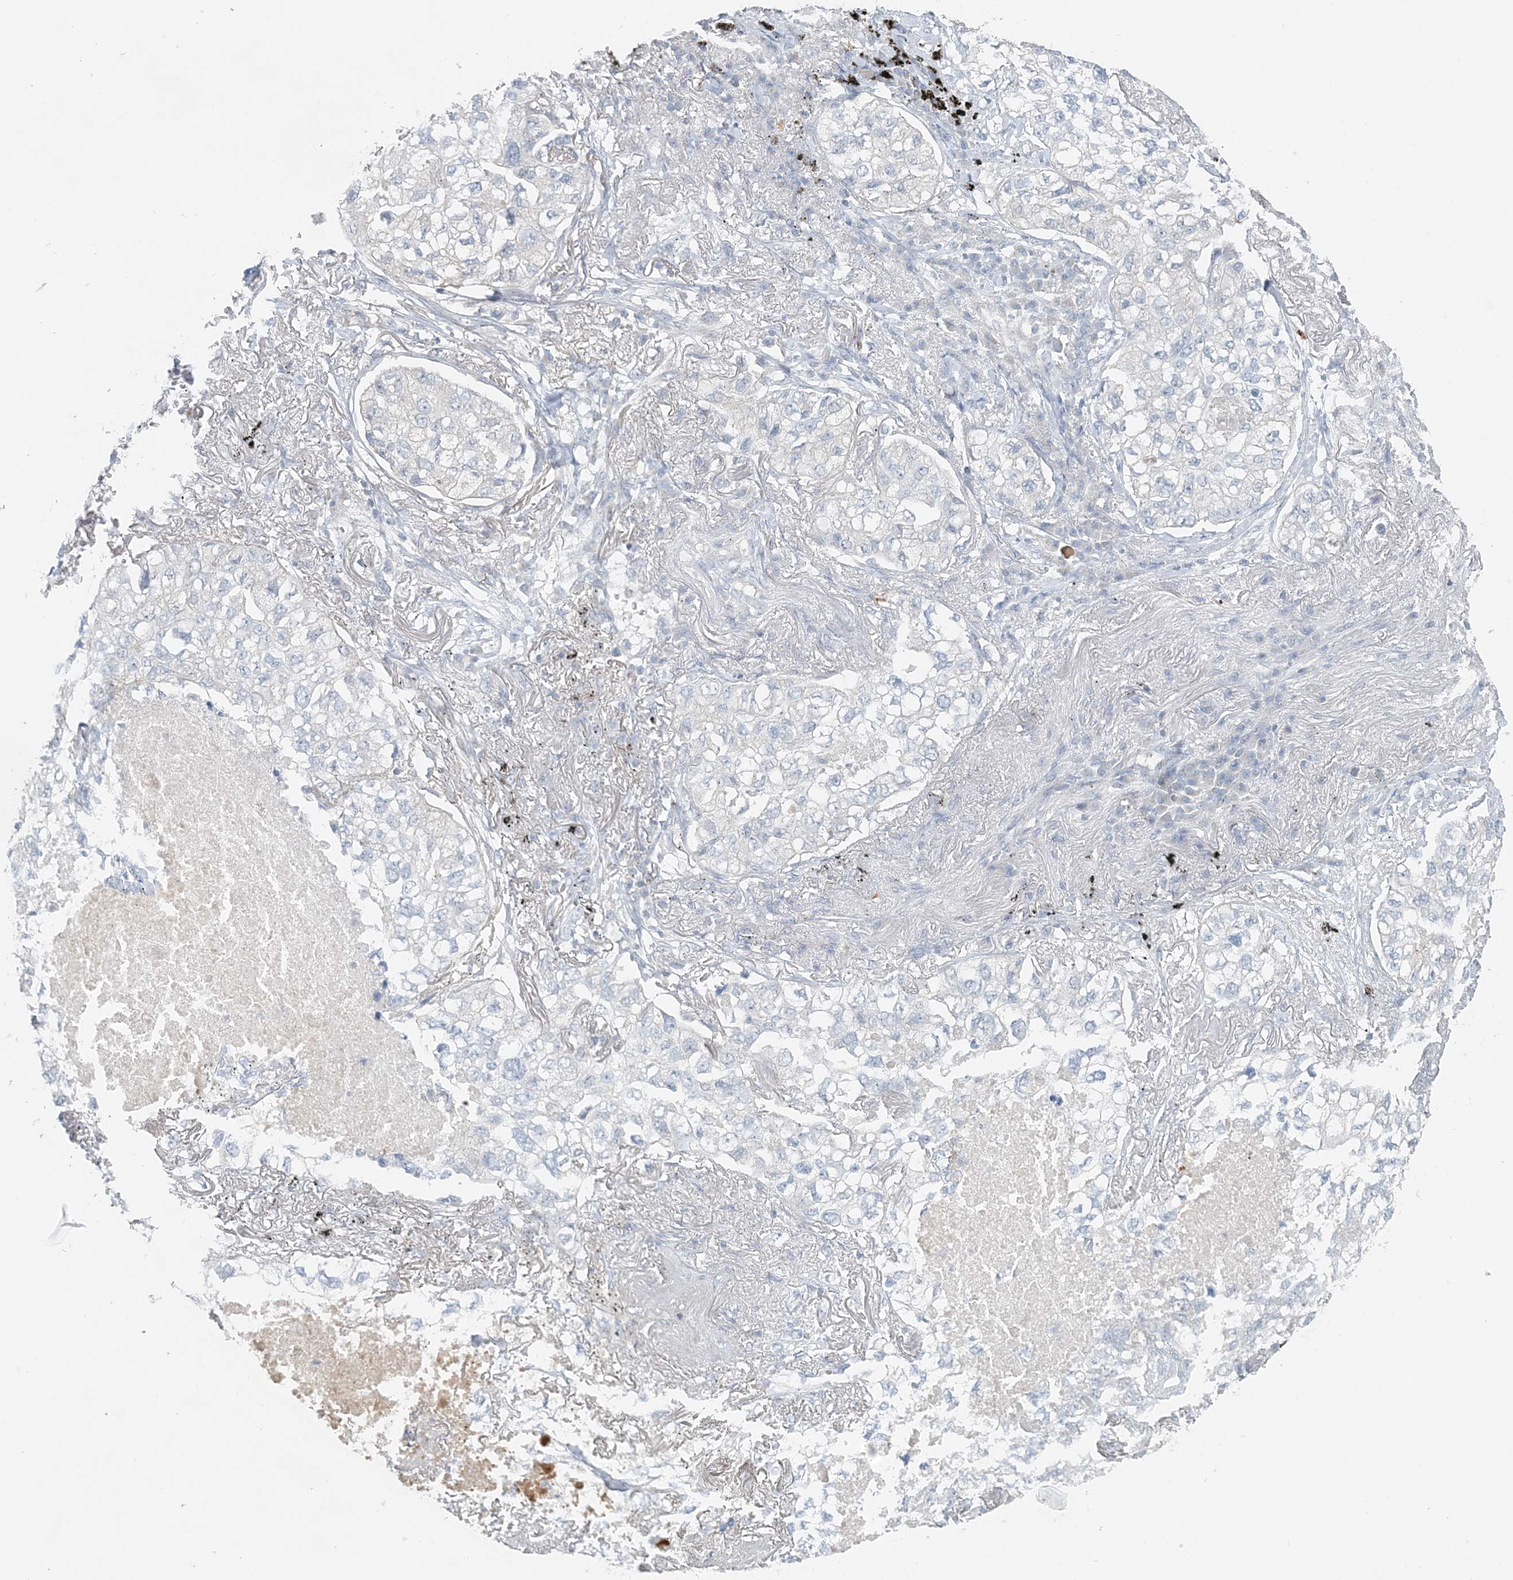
{"staining": {"intensity": "negative", "quantity": "none", "location": "none"}, "tissue": "lung cancer", "cell_type": "Tumor cells", "image_type": "cancer", "snomed": [{"axis": "morphology", "description": "Adenocarcinoma, NOS"}, {"axis": "topography", "description": "Lung"}], "caption": "A photomicrograph of adenocarcinoma (lung) stained for a protein demonstrates no brown staining in tumor cells.", "gene": "NAA11", "patient": {"sex": "male", "age": 65}}